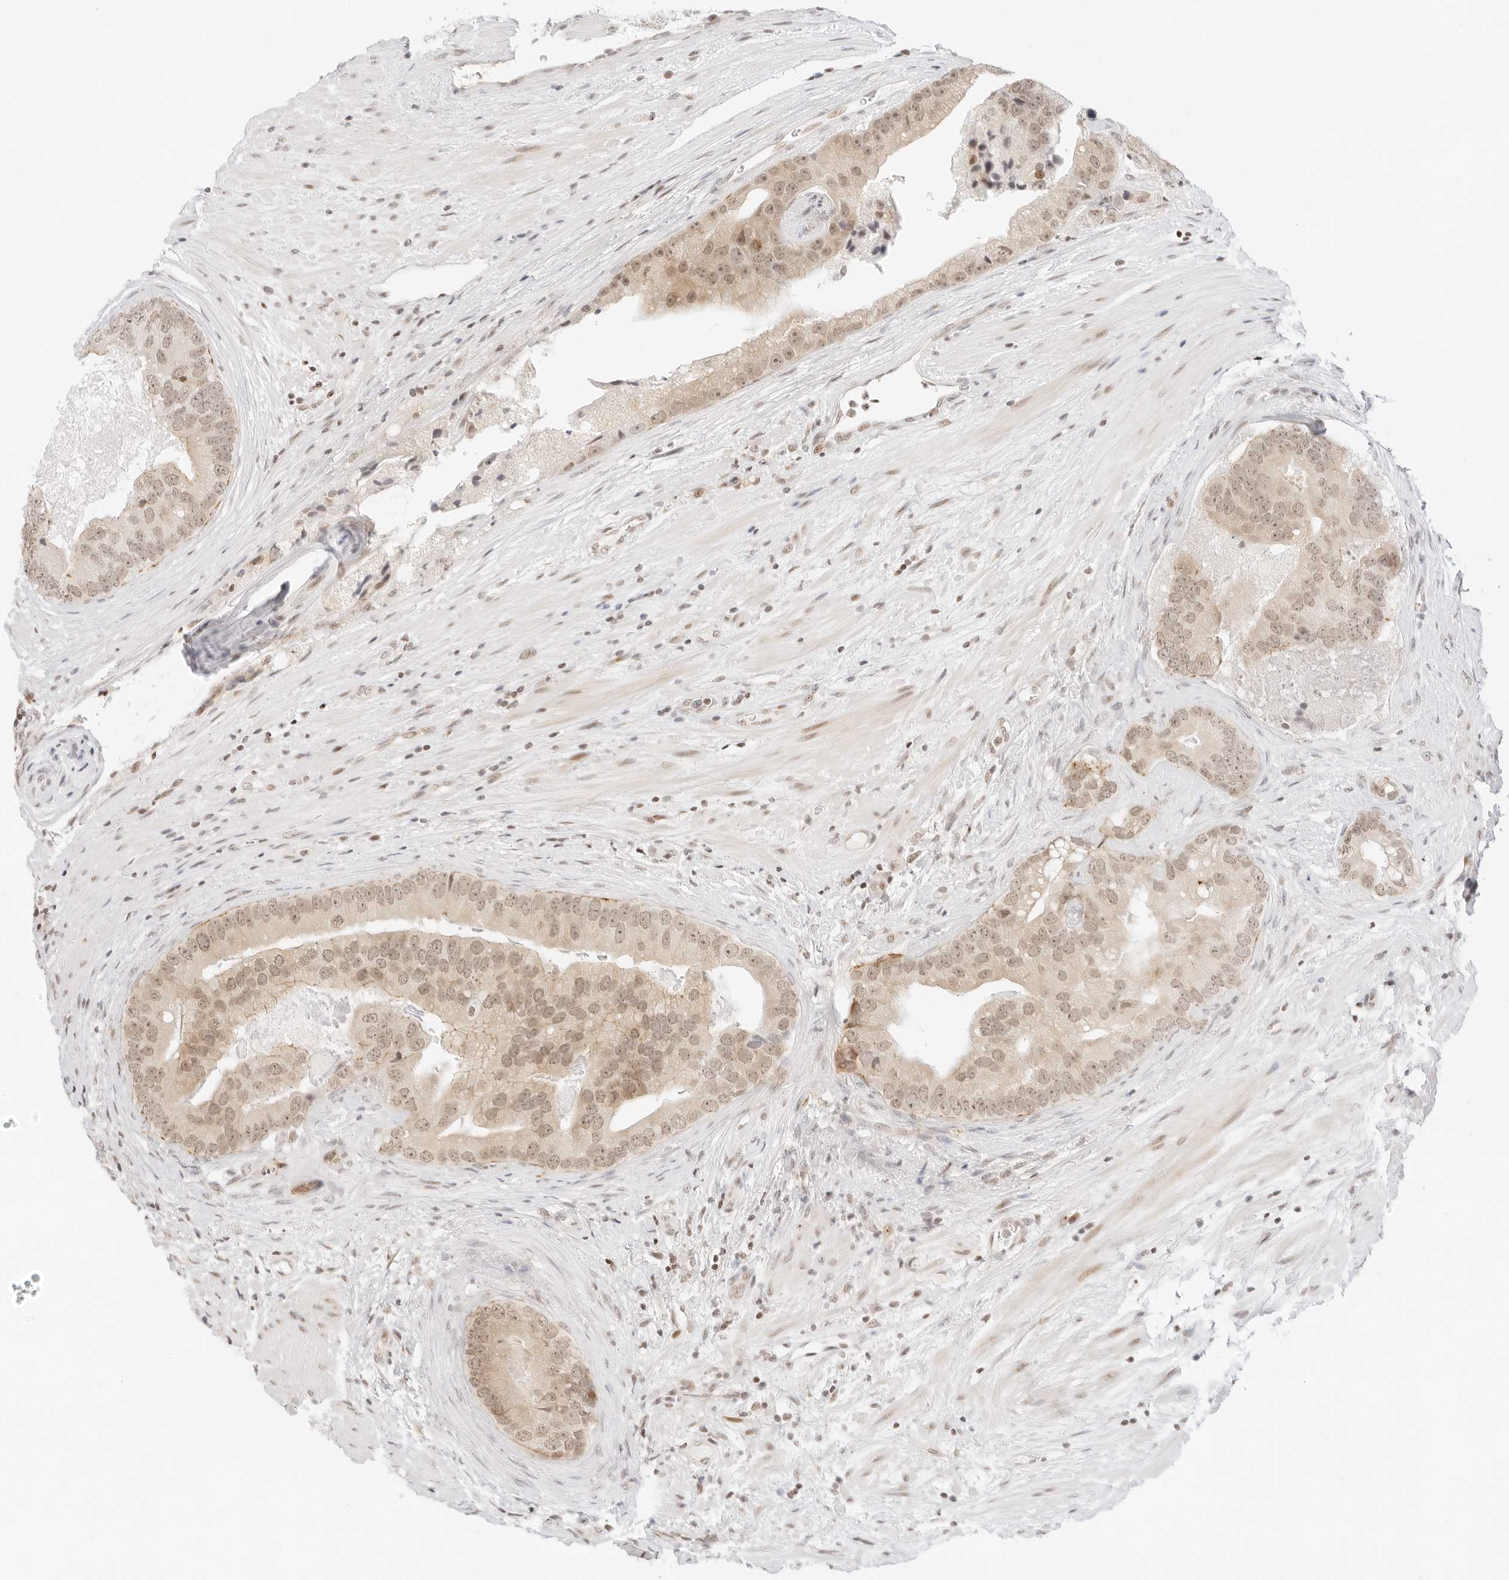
{"staining": {"intensity": "weak", "quantity": "25%-75%", "location": "nuclear"}, "tissue": "prostate cancer", "cell_type": "Tumor cells", "image_type": "cancer", "snomed": [{"axis": "morphology", "description": "Adenocarcinoma, High grade"}, {"axis": "topography", "description": "Prostate"}], "caption": "IHC photomicrograph of human prostate cancer stained for a protein (brown), which reveals low levels of weak nuclear staining in approximately 25%-75% of tumor cells.", "gene": "GNAS", "patient": {"sex": "male", "age": 70}}